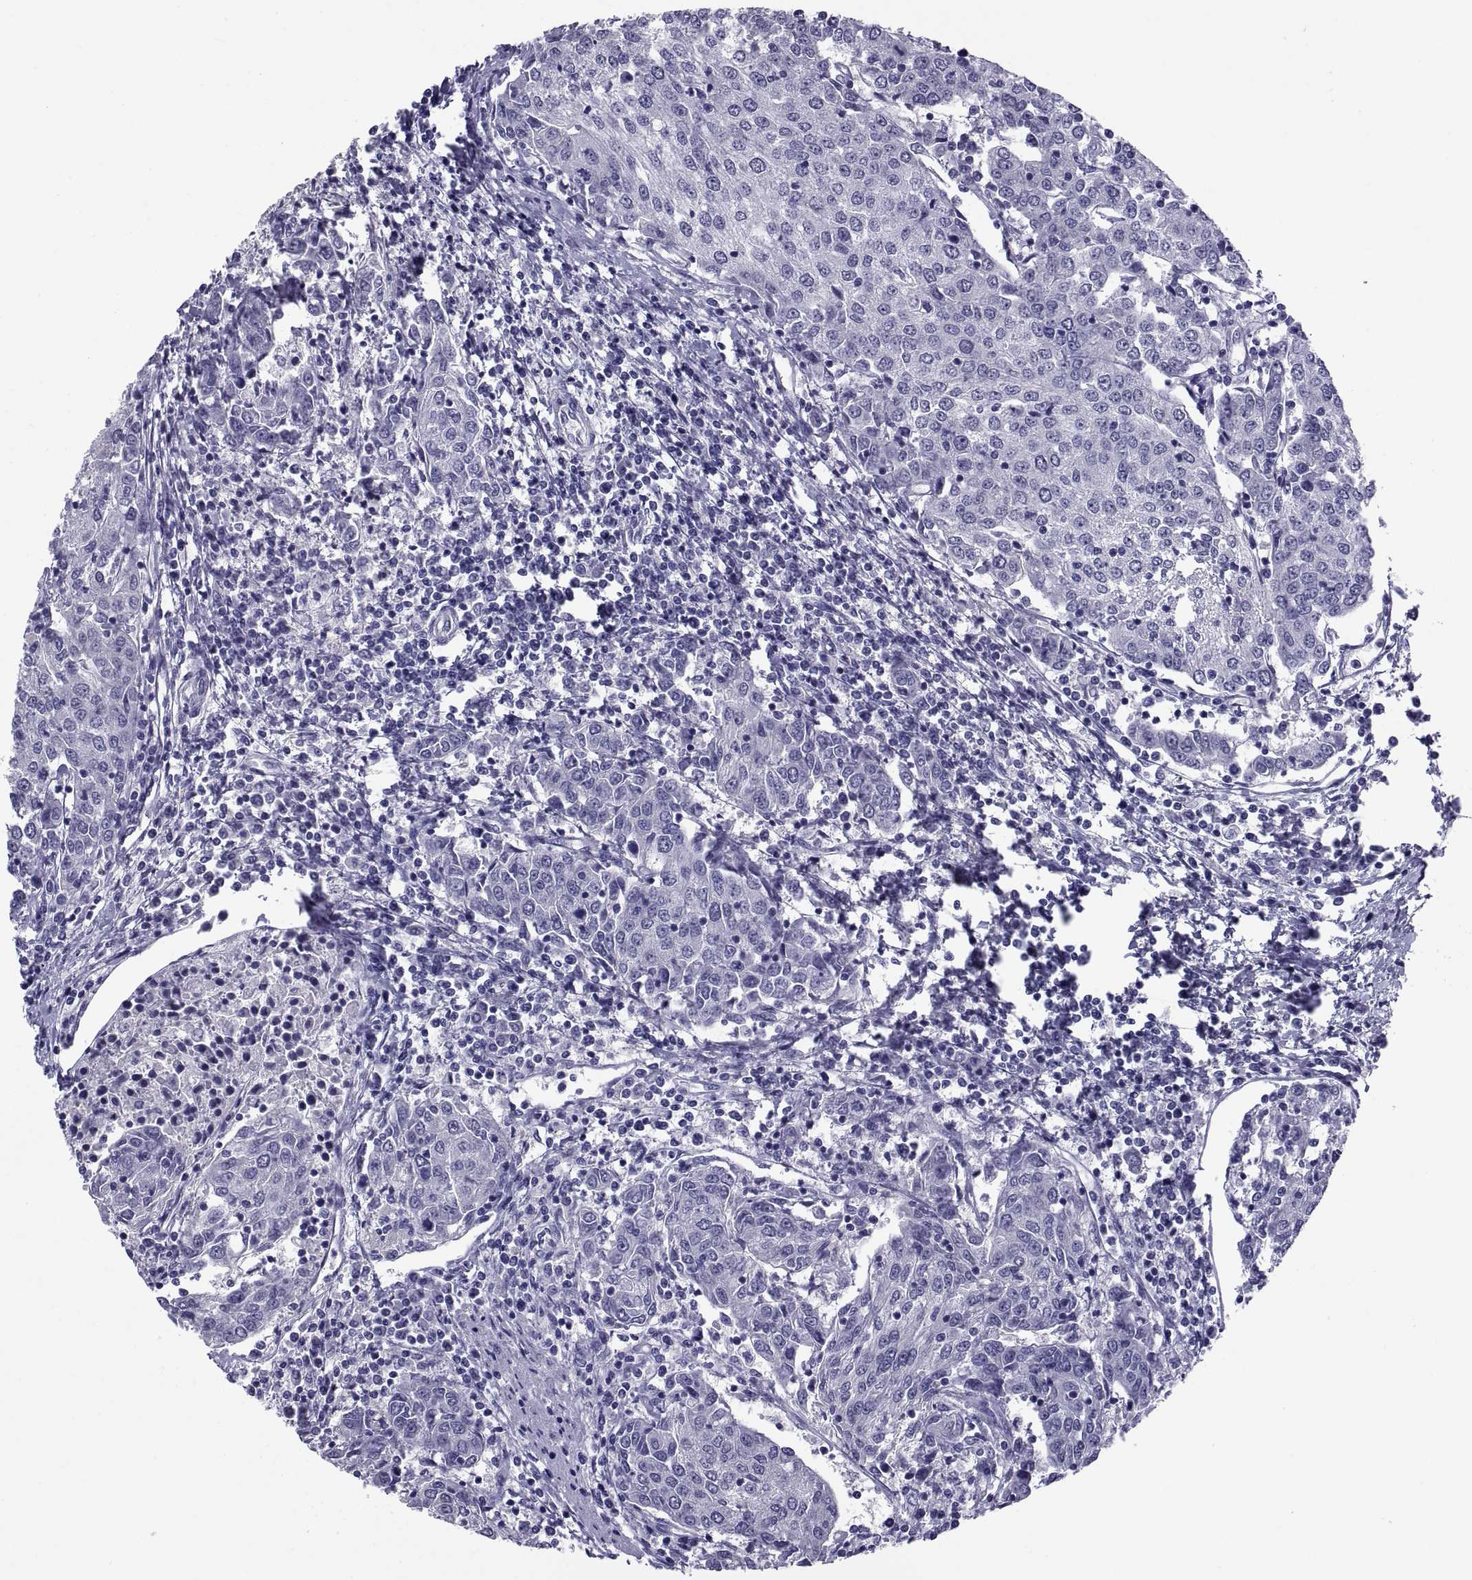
{"staining": {"intensity": "negative", "quantity": "none", "location": "none"}, "tissue": "urothelial cancer", "cell_type": "Tumor cells", "image_type": "cancer", "snomed": [{"axis": "morphology", "description": "Urothelial carcinoma, High grade"}, {"axis": "topography", "description": "Urinary bladder"}], "caption": "Tumor cells are negative for brown protein staining in high-grade urothelial carcinoma.", "gene": "TGFBR3L", "patient": {"sex": "female", "age": 85}}